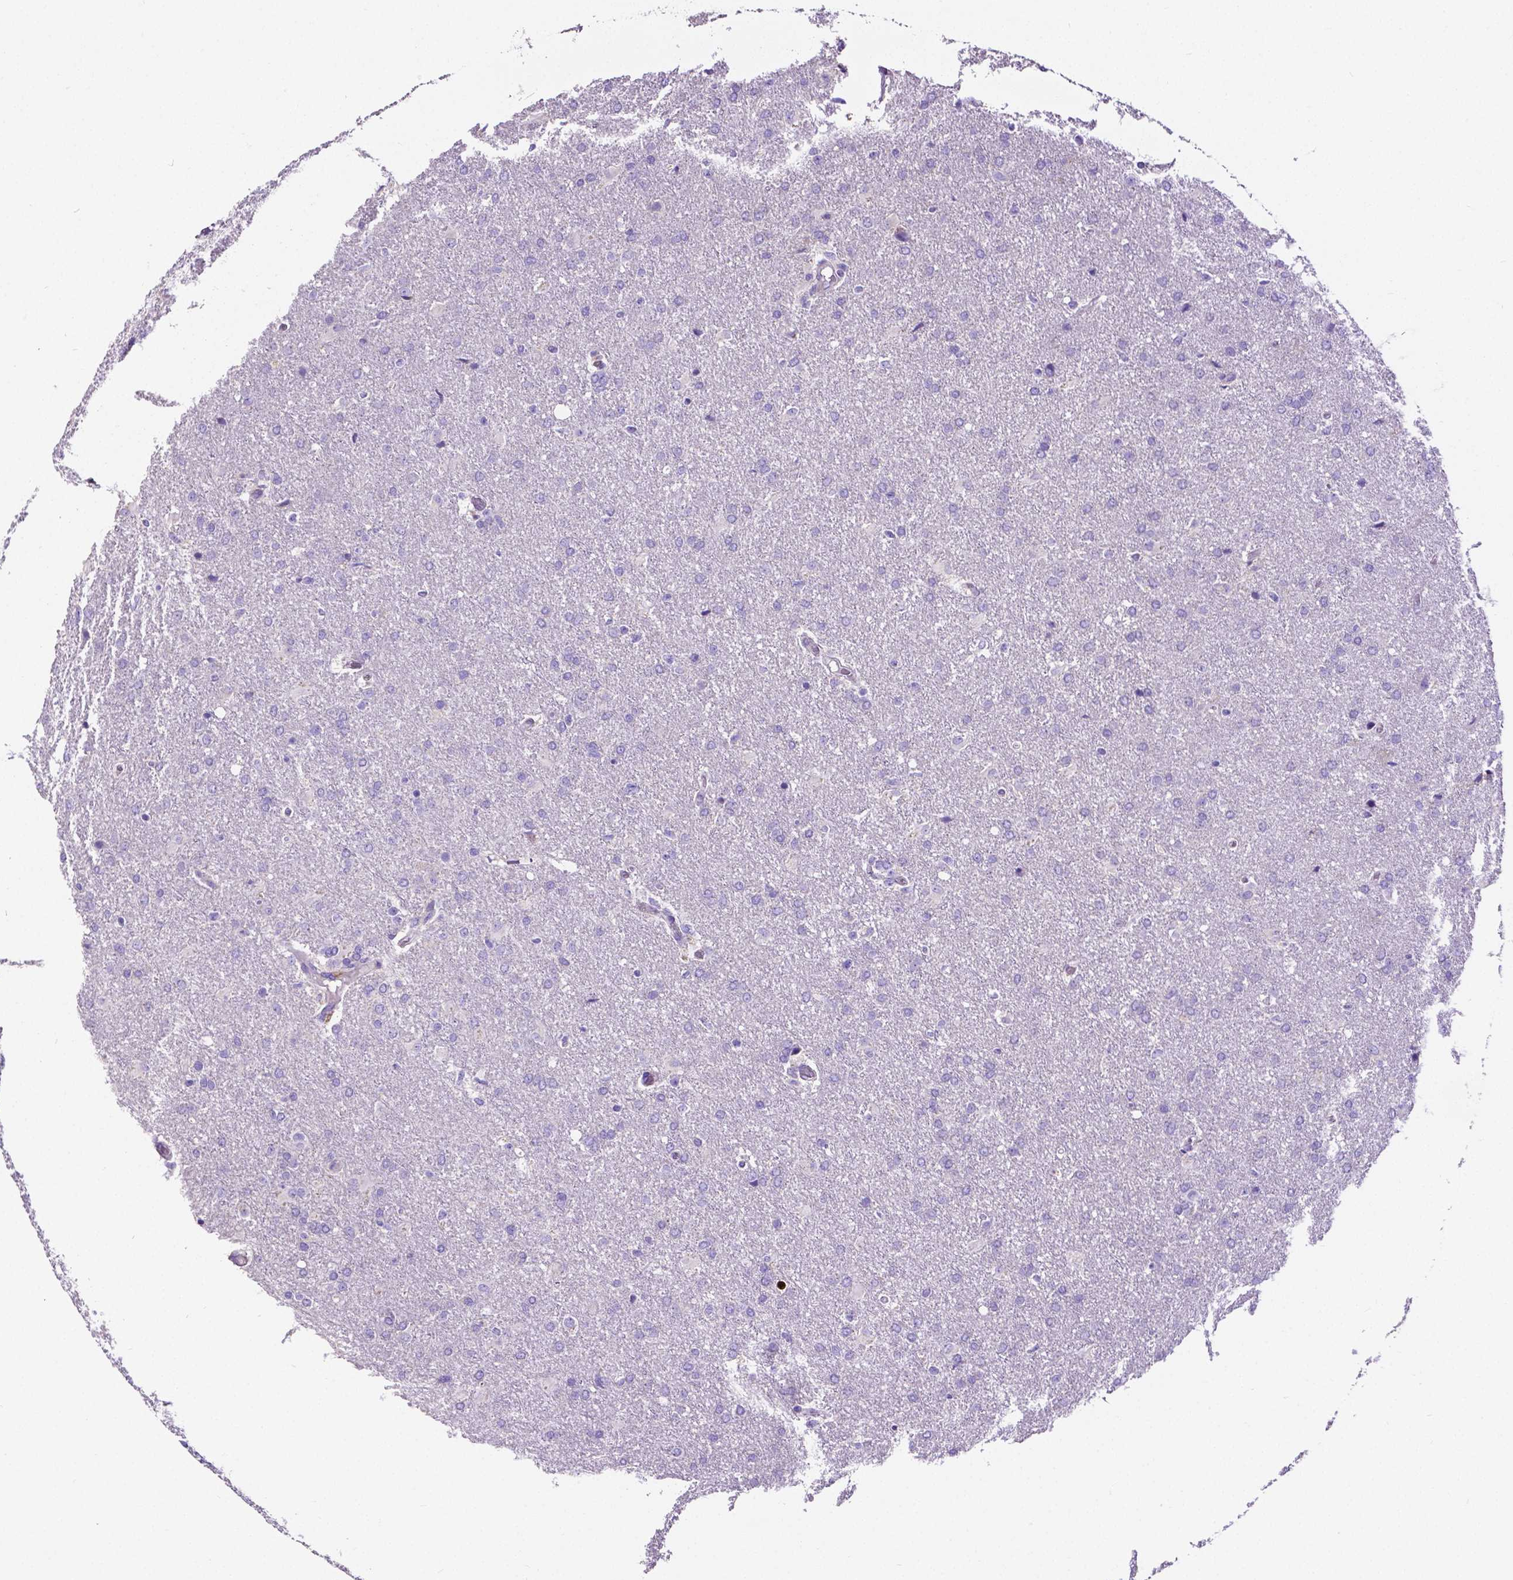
{"staining": {"intensity": "negative", "quantity": "none", "location": "none"}, "tissue": "glioma", "cell_type": "Tumor cells", "image_type": "cancer", "snomed": [{"axis": "morphology", "description": "Glioma, malignant, High grade"}, {"axis": "topography", "description": "Brain"}], "caption": "IHC histopathology image of glioma stained for a protein (brown), which exhibits no positivity in tumor cells.", "gene": "MMP9", "patient": {"sex": "male", "age": 68}}